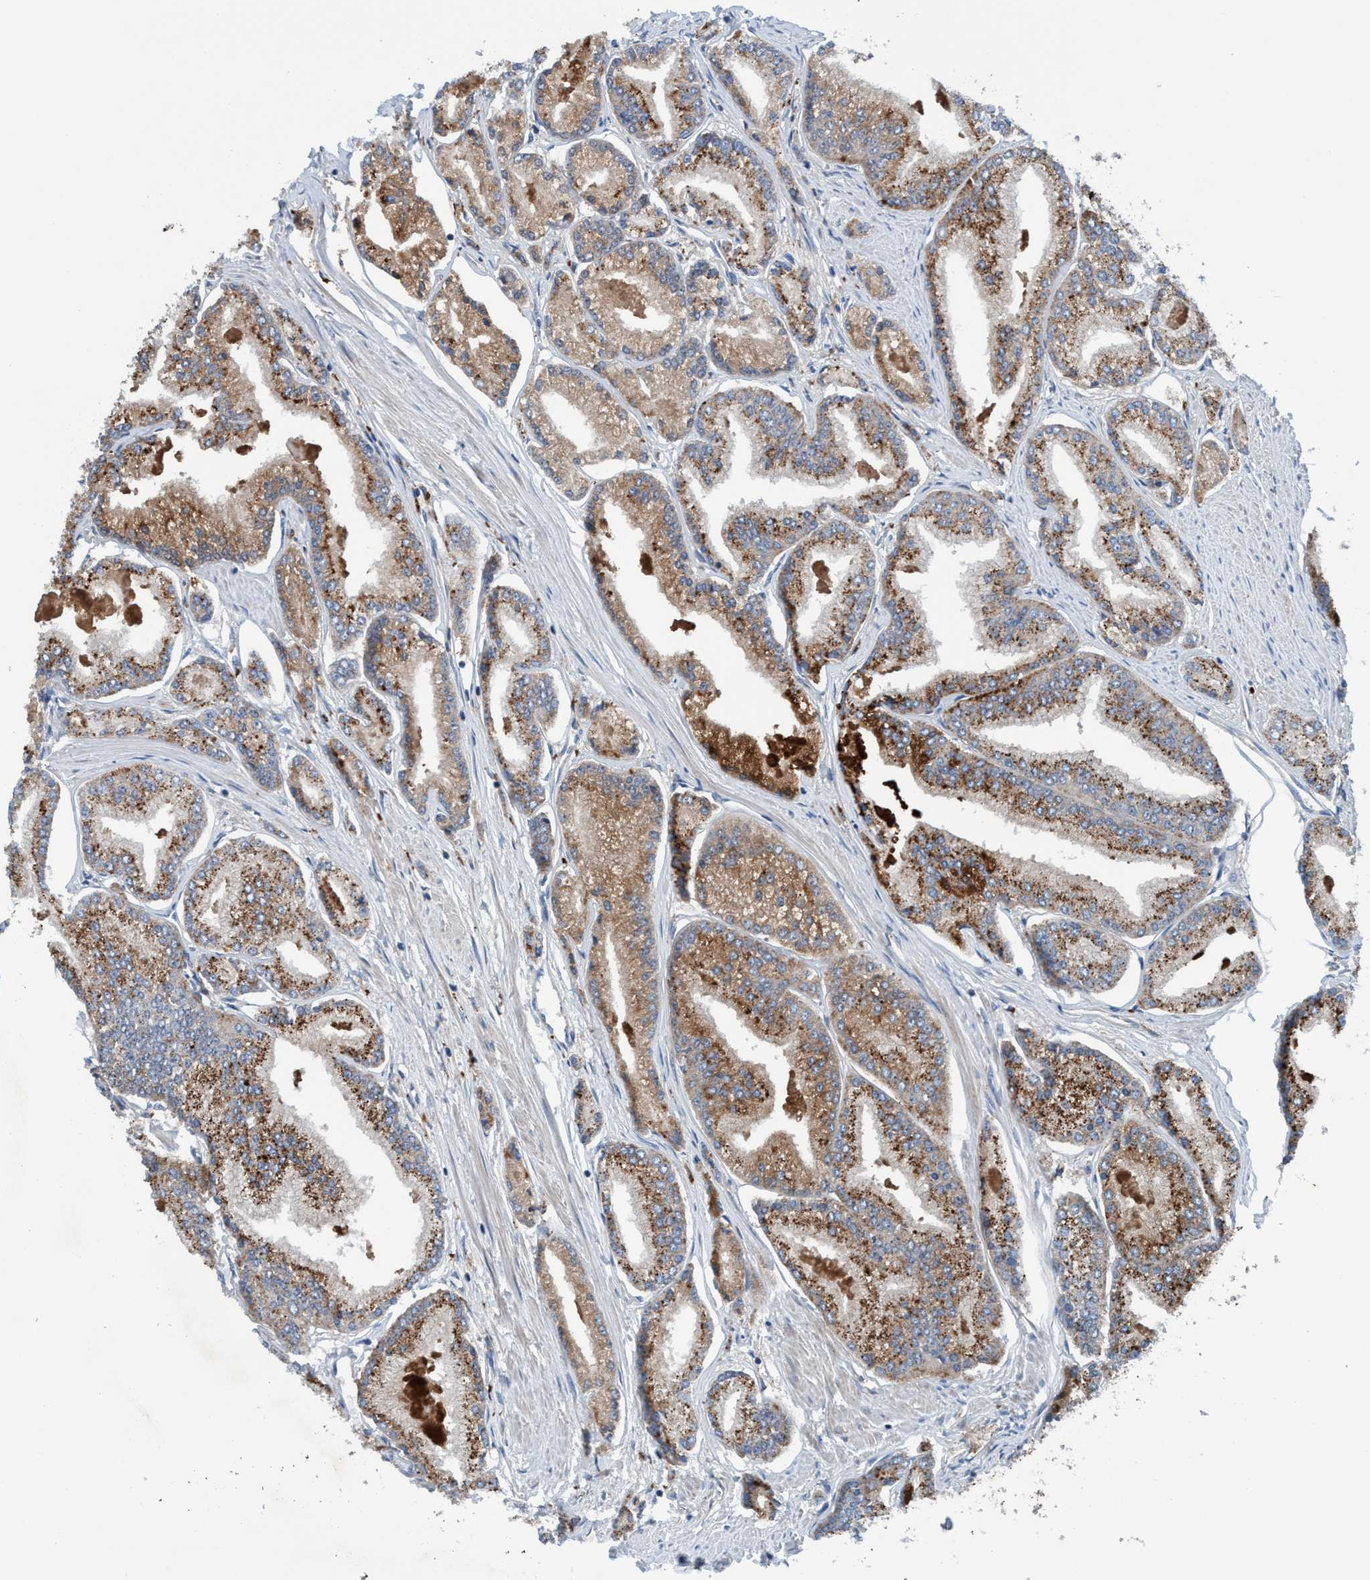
{"staining": {"intensity": "moderate", "quantity": ">75%", "location": "cytoplasmic/membranous"}, "tissue": "prostate cancer", "cell_type": "Tumor cells", "image_type": "cancer", "snomed": [{"axis": "morphology", "description": "Adenocarcinoma, Low grade"}, {"axis": "topography", "description": "Prostate"}], "caption": "The image reveals staining of prostate cancer, revealing moderate cytoplasmic/membranous protein positivity (brown color) within tumor cells.", "gene": "ENDOG", "patient": {"sex": "male", "age": 52}}